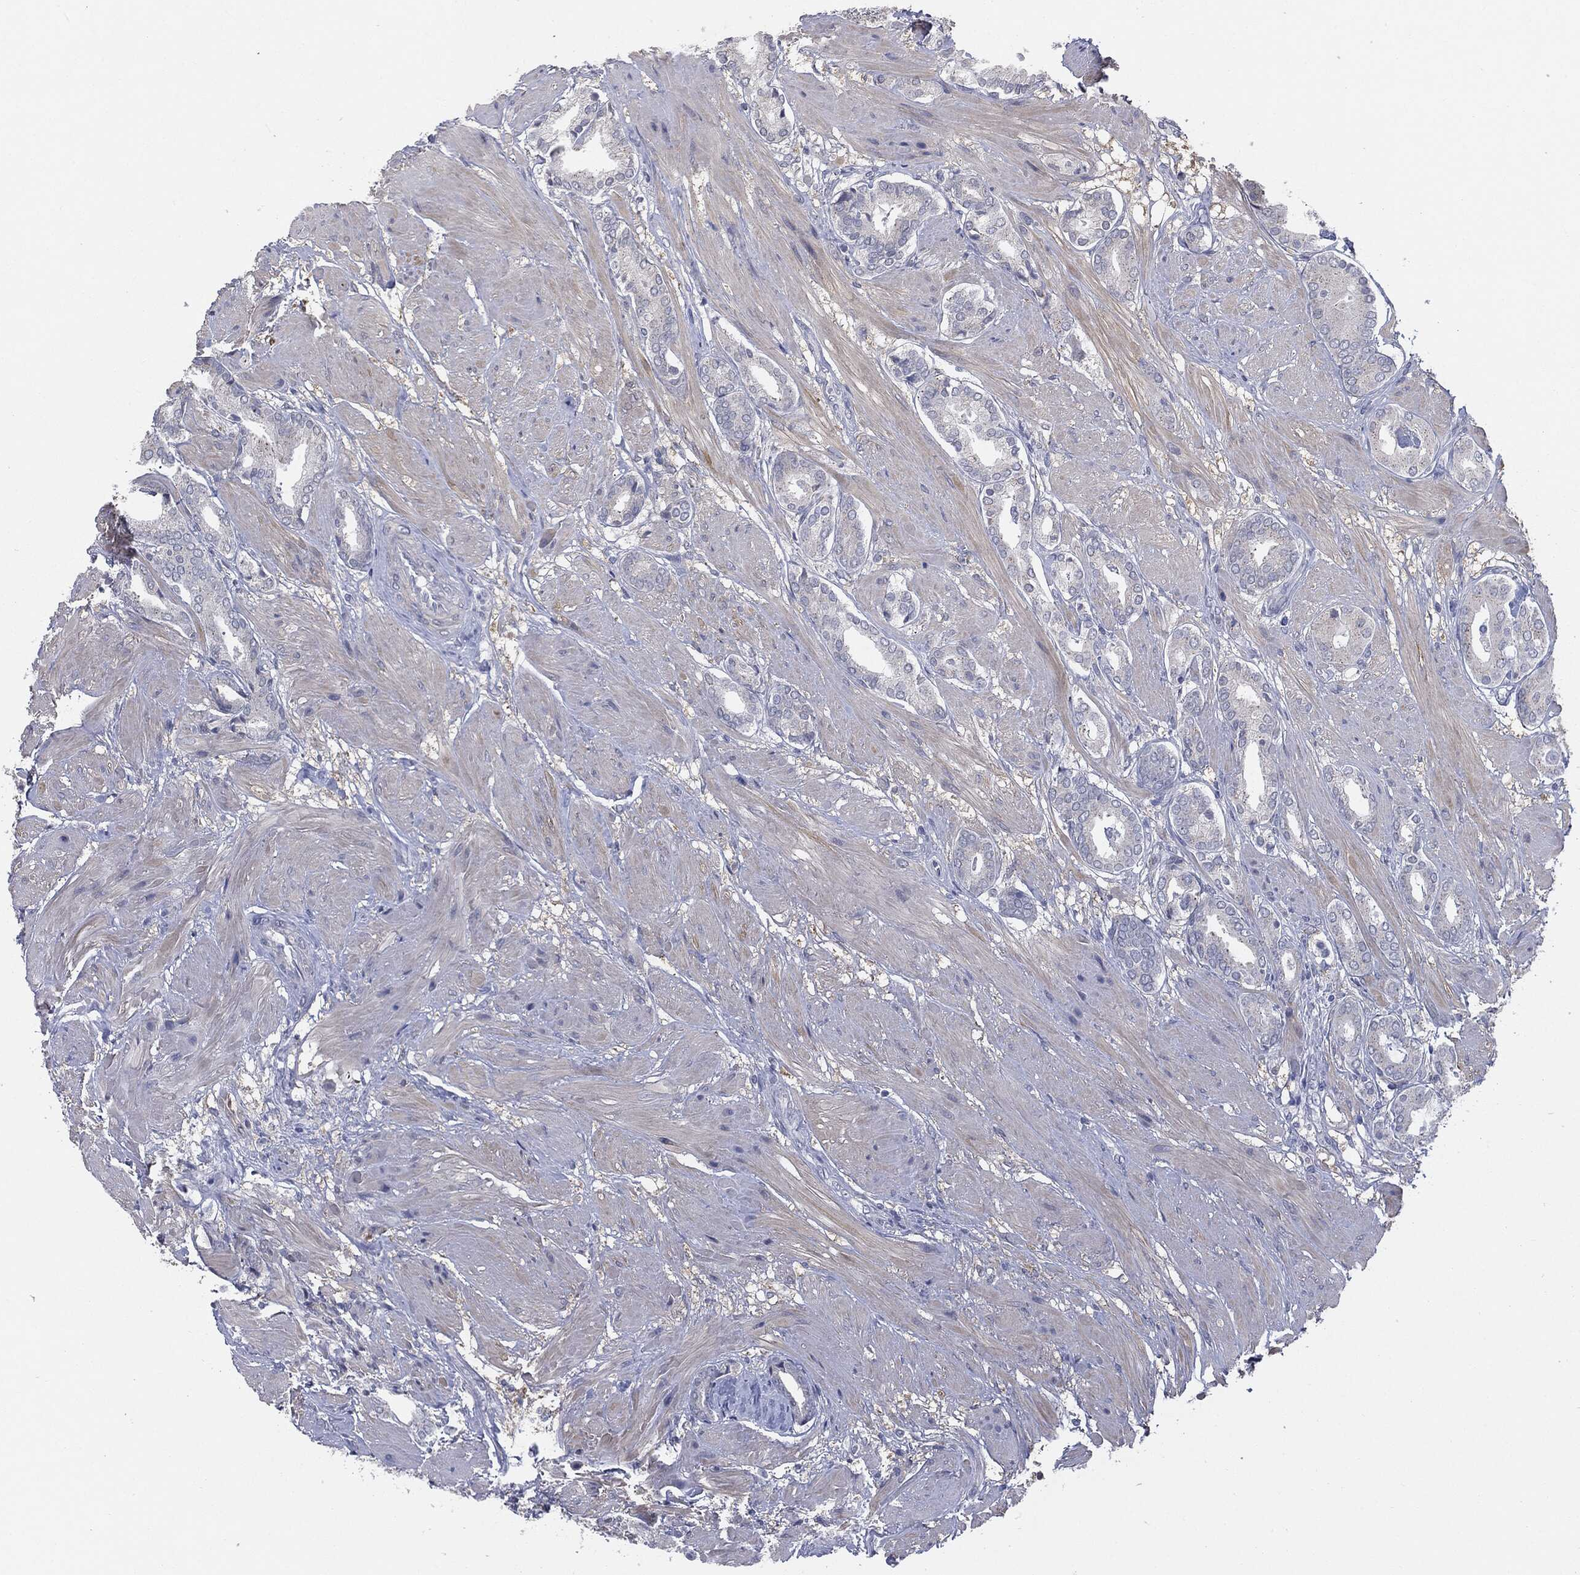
{"staining": {"intensity": "negative", "quantity": "none", "location": "none"}, "tissue": "prostate cancer", "cell_type": "Tumor cells", "image_type": "cancer", "snomed": [{"axis": "morphology", "description": "Adenocarcinoma, High grade"}, {"axis": "topography", "description": "Prostate"}], "caption": "The immunohistochemistry (IHC) micrograph has no significant expression in tumor cells of prostate cancer tissue.", "gene": "KRT5", "patient": {"sex": "male", "age": 56}}